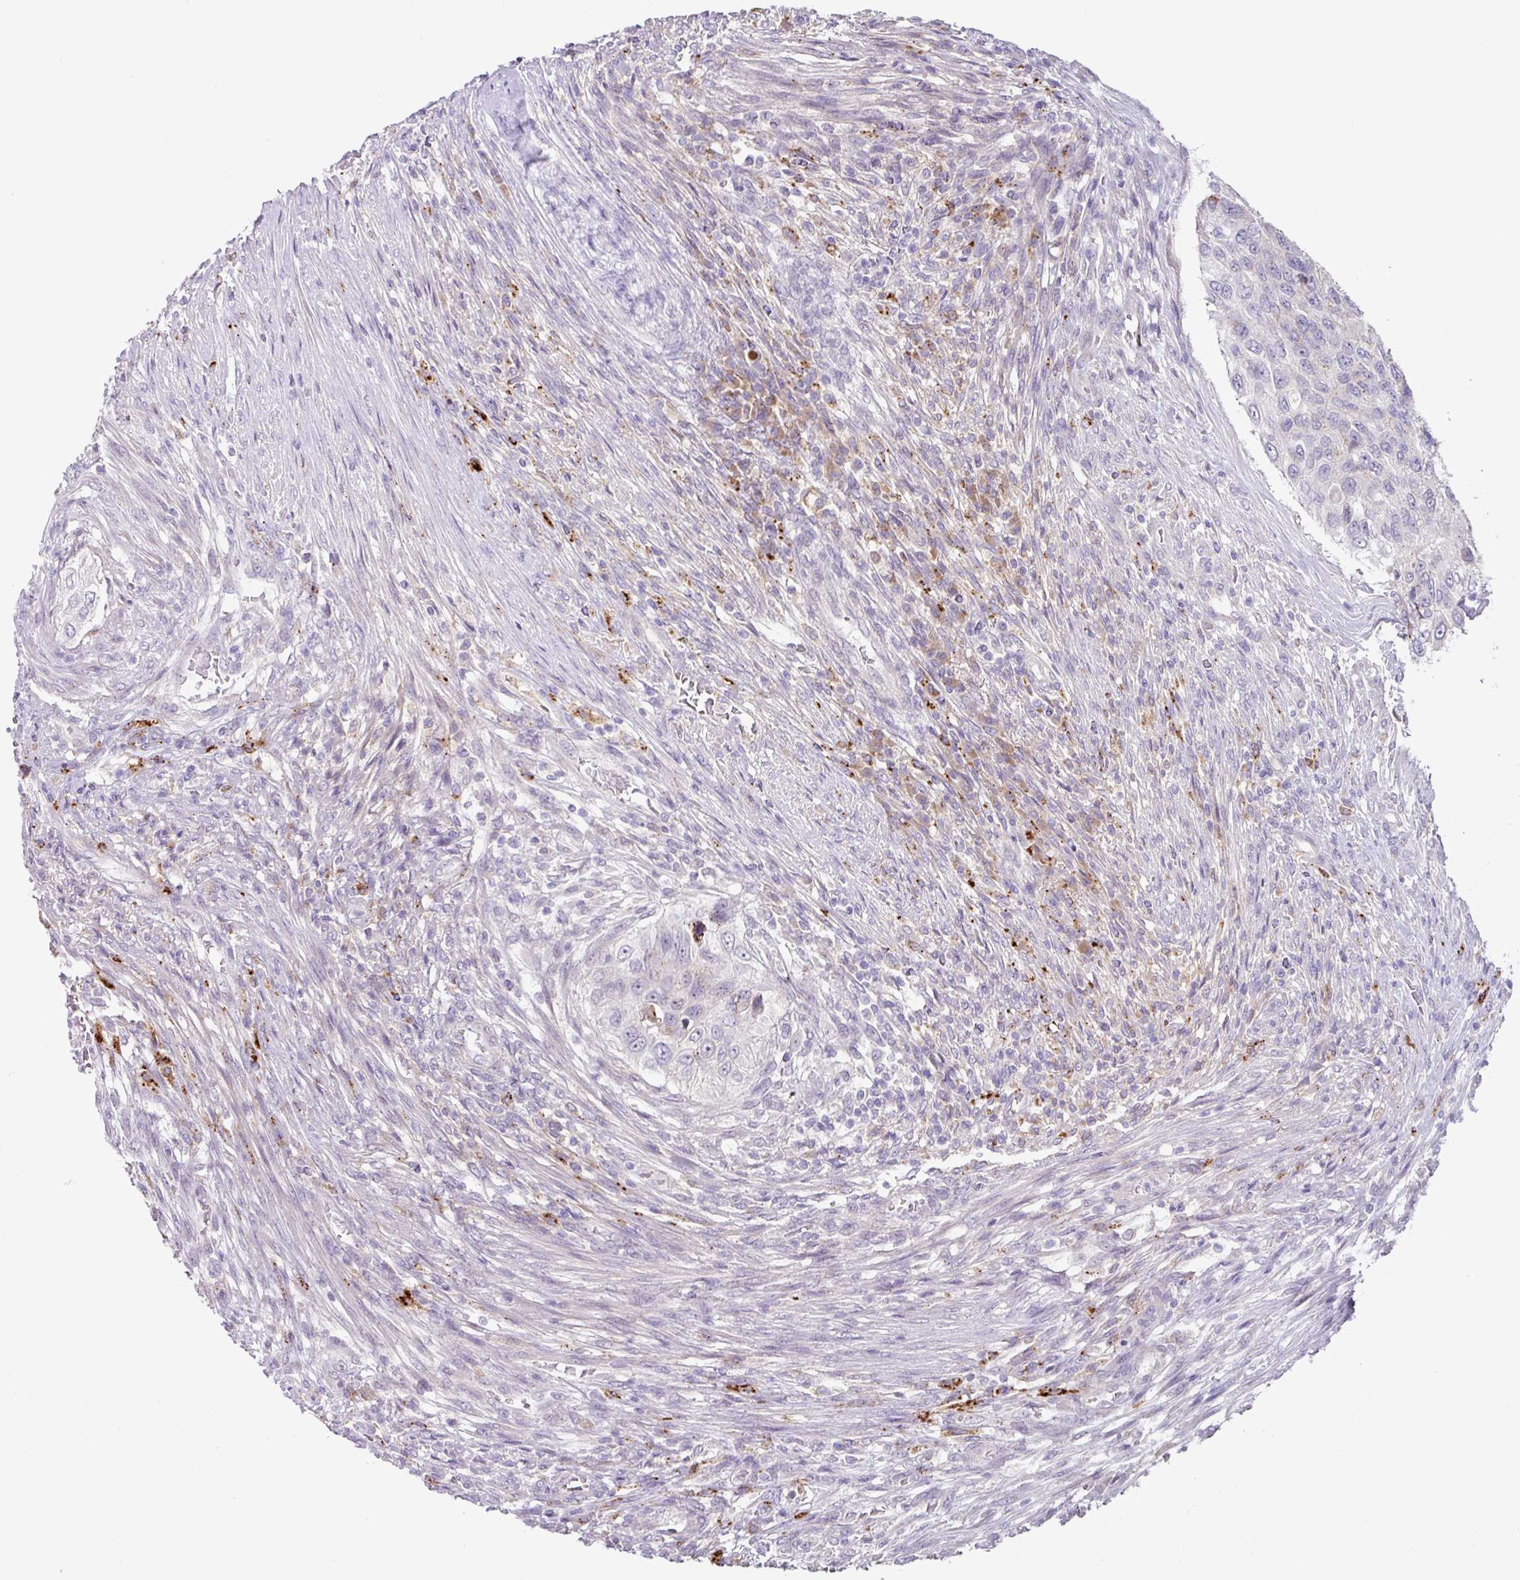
{"staining": {"intensity": "negative", "quantity": "none", "location": "none"}, "tissue": "urothelial cancer", "cell_type": "Tumor cells", "image_type": "cancer", "snomed": [{"axis": "morphology", "description": "Urothelial carcinoma, High grade"}, {"axis": "topography", "description": "Urinary bladder"}], "caption": "Tumor cells are negative for brown protein staining in urothelial carcinoma (high-grade). (DAB immunohistochemistry (IHC), high magnification).", "gene": "PLEKHH3", "patient": {"sex": "female", "age": 60}}